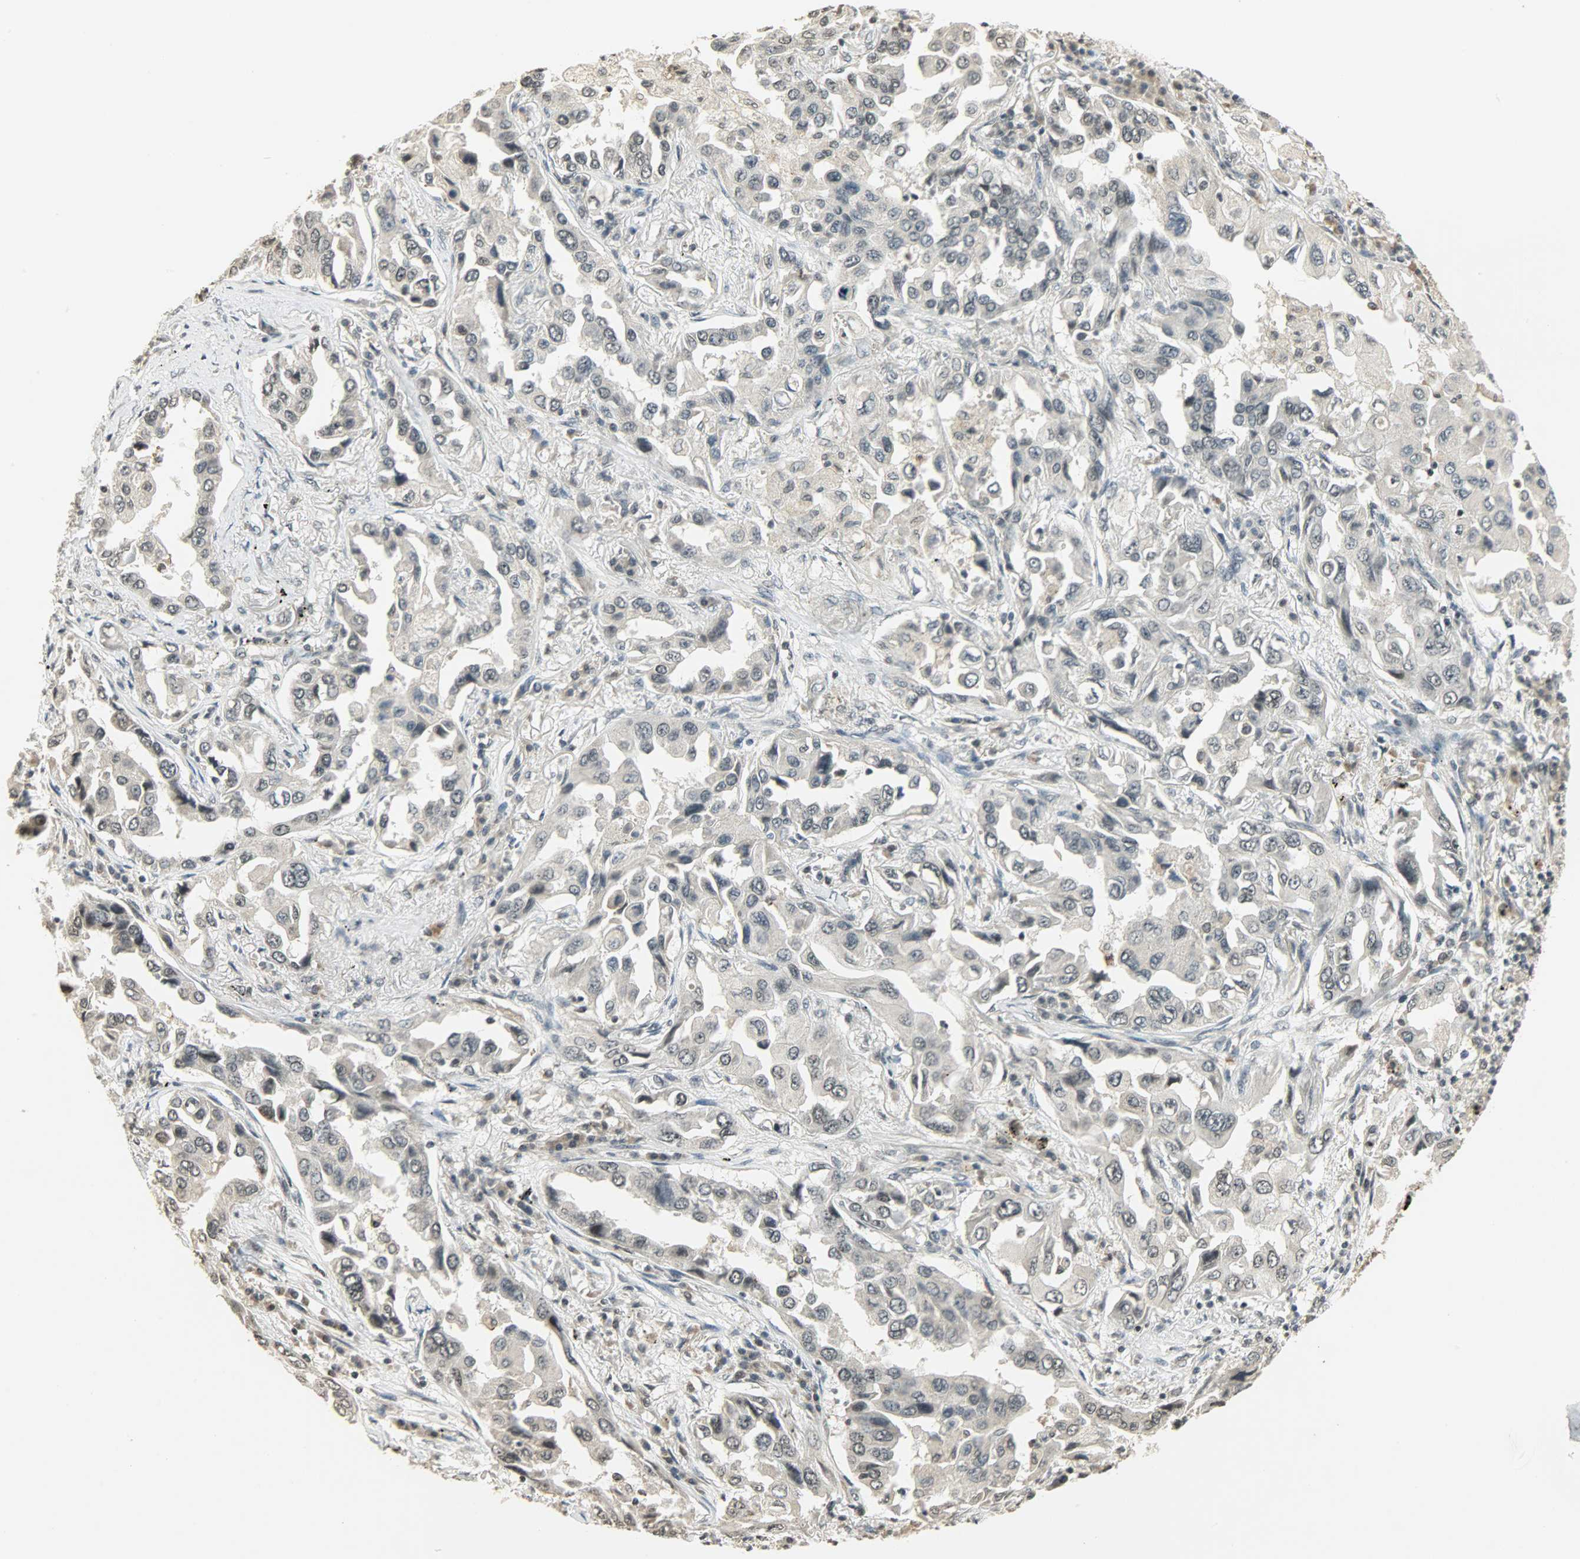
{"staining": {"intensity": "weak", "quantity": "<25%", "location": "nuclear"}, "tissue": "lung cancer", "cell_type": "Tumor cells", "image_type": "cancer", "snomed": [{"axis": "morphology", "description": "Adenocarcinoma, NOS"}, {"axis": "topography", "description": "Lung"}], "caption": "DAB immunohistochemical staining of adenocarcinoma (lung) shows no significant staining in tumor cells.", "gene": "SMARCA5", "patient": {"sex": "female", "age": 65}}